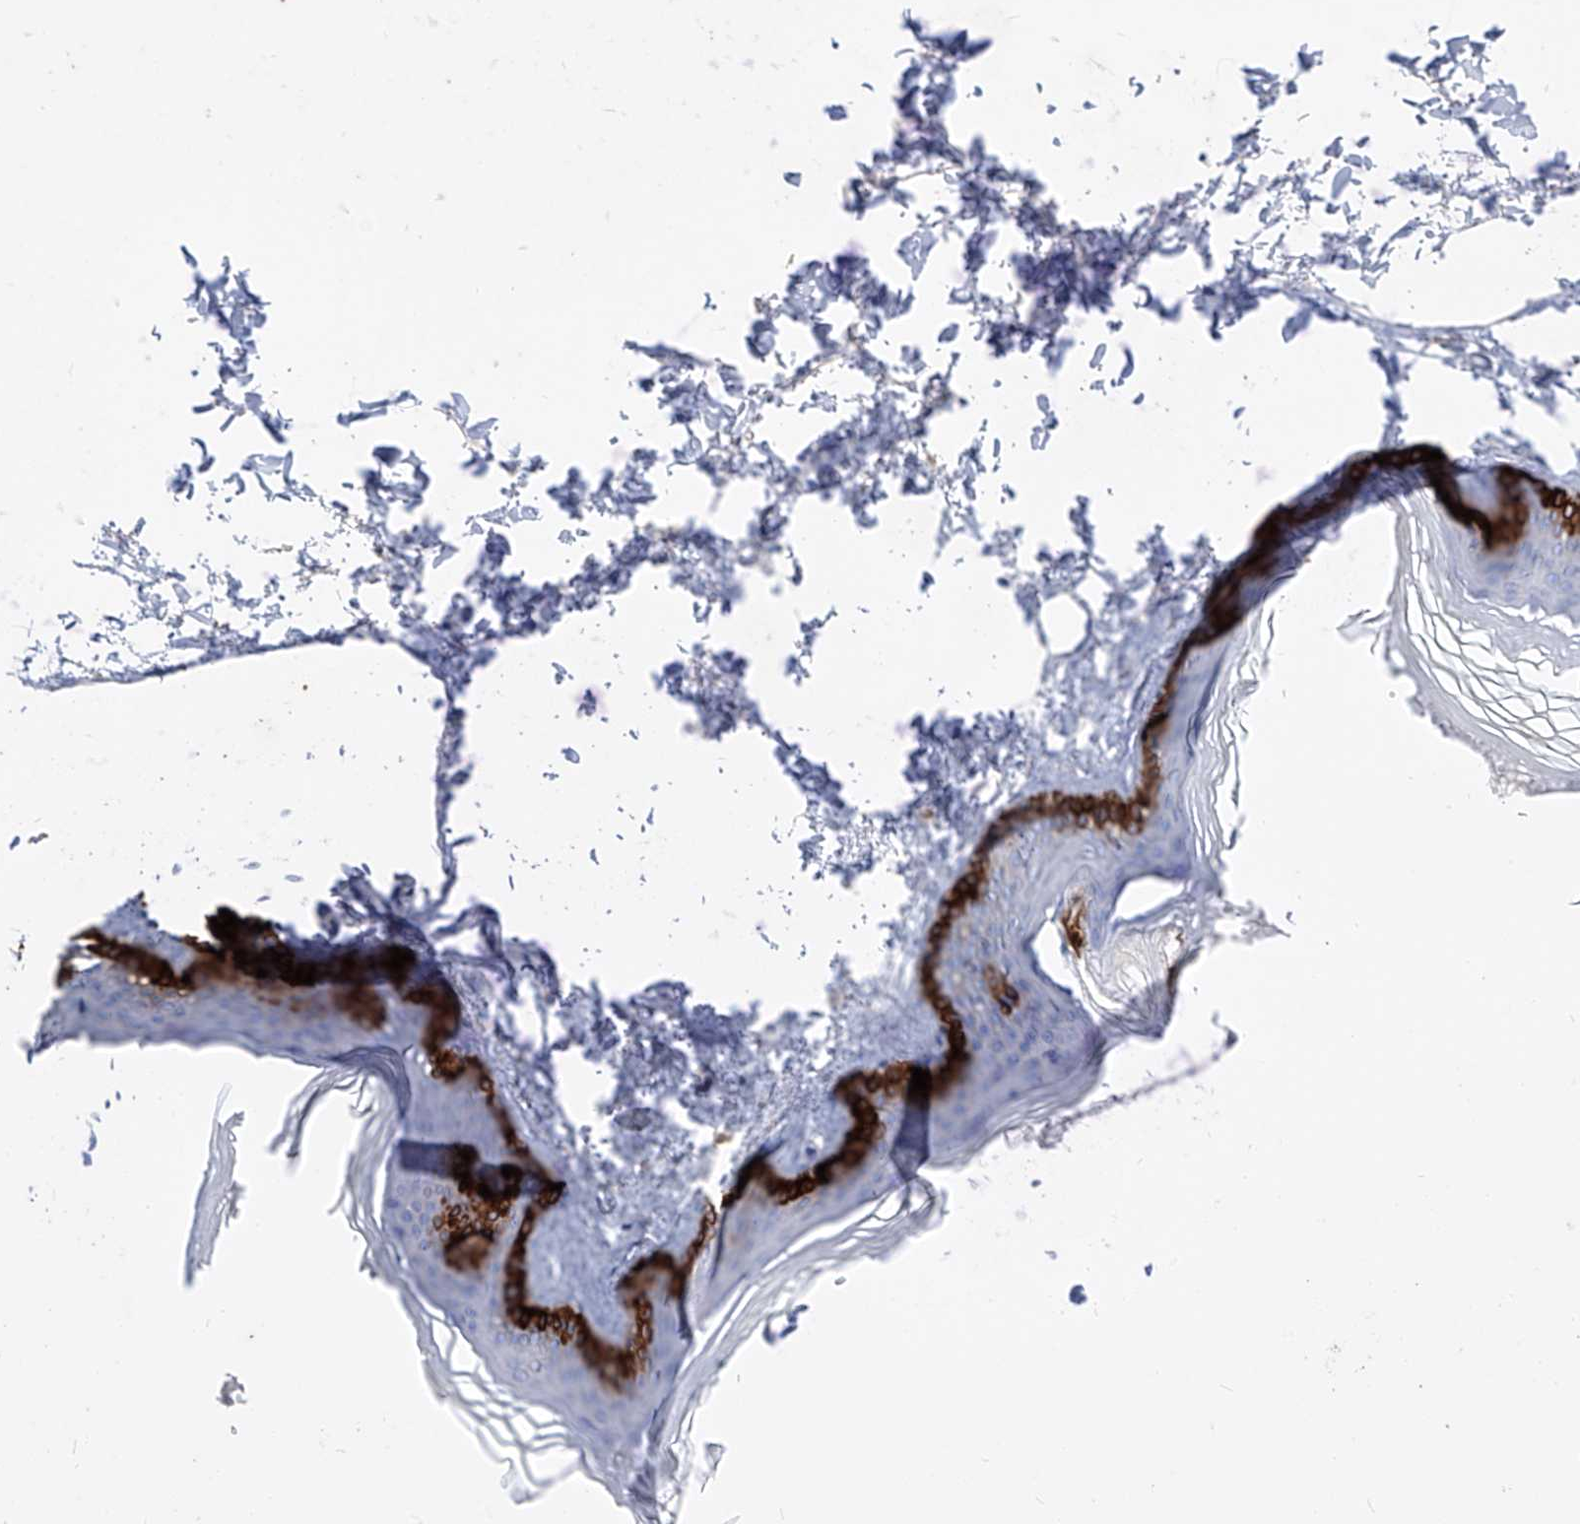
{"staining": {"intensity": "negative", "quantity": "none", "location": "none"}, "tissue": "skin", "cell_type": "Fibroblasts", "image_type": "normal", "snomed": [{"axis": "morphology", "description": "Normal tissue, NOS"}, {"axis": "topography", "description": "Skin"}], "caption": "This is an immunohistochemistry (IHC) micrograph of benign skin. There is no positivity in fibroblasts.", "gene": "FRS3", "patient": {"sex": "female", "age": 27}}